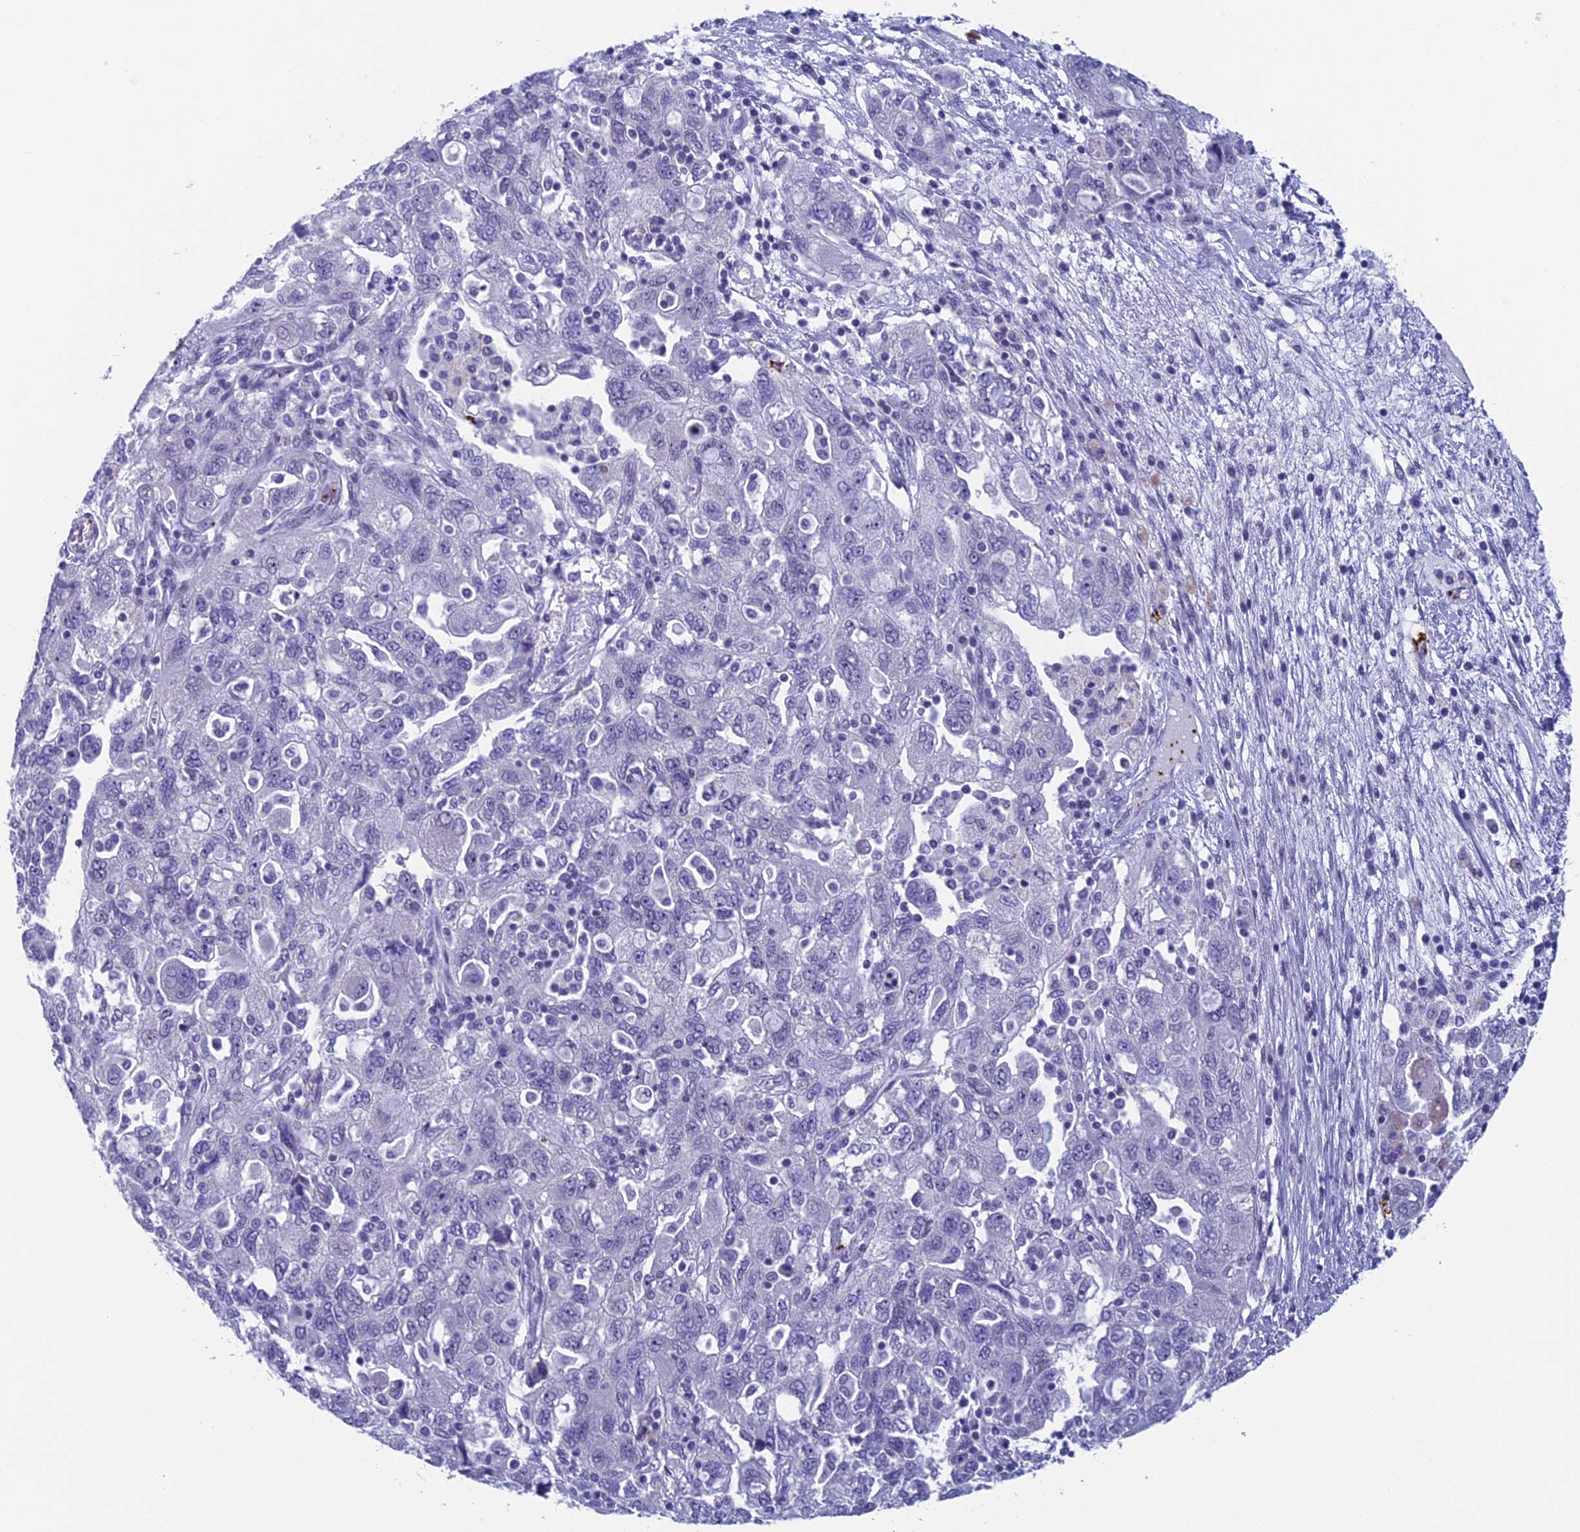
{"staining": {"intensity": "negative", "quantity": "none", "location": "none"}, "tissue": "ovarian cancer", "cell_type": "Tumor cells", "image_type": "cancer", "snomed": [{"axis": "morphology", "description": "Carcinoma, NOS"}, {"axis": "morphology", "description": "Cystadenocarcinoma, serous, NOS"}, {"axis": "topography", "description": "Ovary"}], "caption": "Immunohistochemistry (IHC) of ovarian serous cystadenocarcinoma demonstrates no staining in tumor cells.", "gene": "AIFM2", "patient": {"sex": "female", "age": 69}}